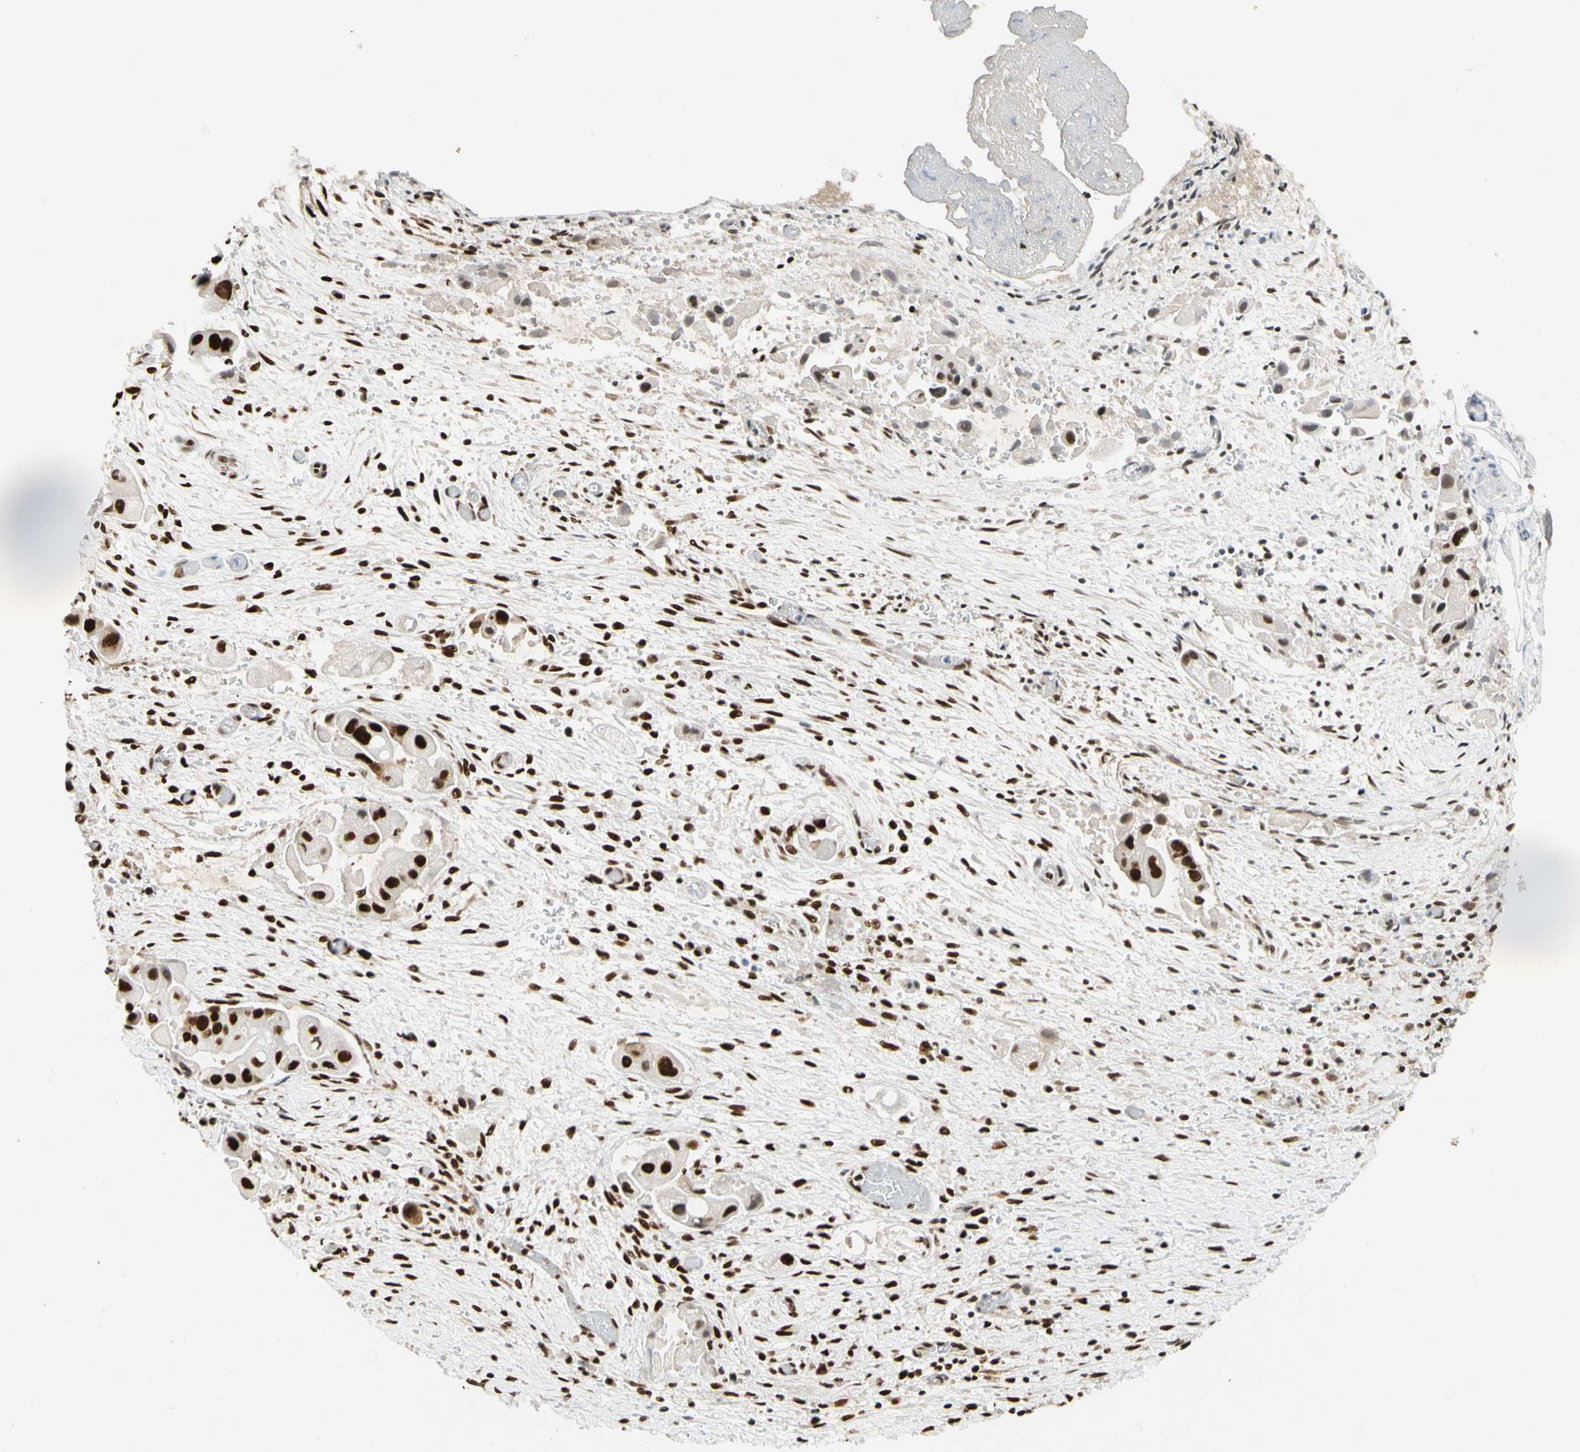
{"staining": {"intensity": "strong", "quantity": ">75%", "location": "nuclear"}, "tissue": "liver cancer", "cell_type": "Tumor cells", "image_type": "cancer", "snomed": [{"axis": "morphology", "description": "Normal tissue, NOS"}, {"axis": "morphology", "description": "Cholangiocarcinoma"}, {"axis": "topography", "description": "Liver"}, {"axis": "topography", "description": "Peripheral nerve tissue"}], "caption": "The immunohistochemical stain highlights strong nuclear positivity in tumor cells of liver cholangiocarcinoma tissue.", "gene": "CDK12", "patient": {"sex": "male", "age": 50}}